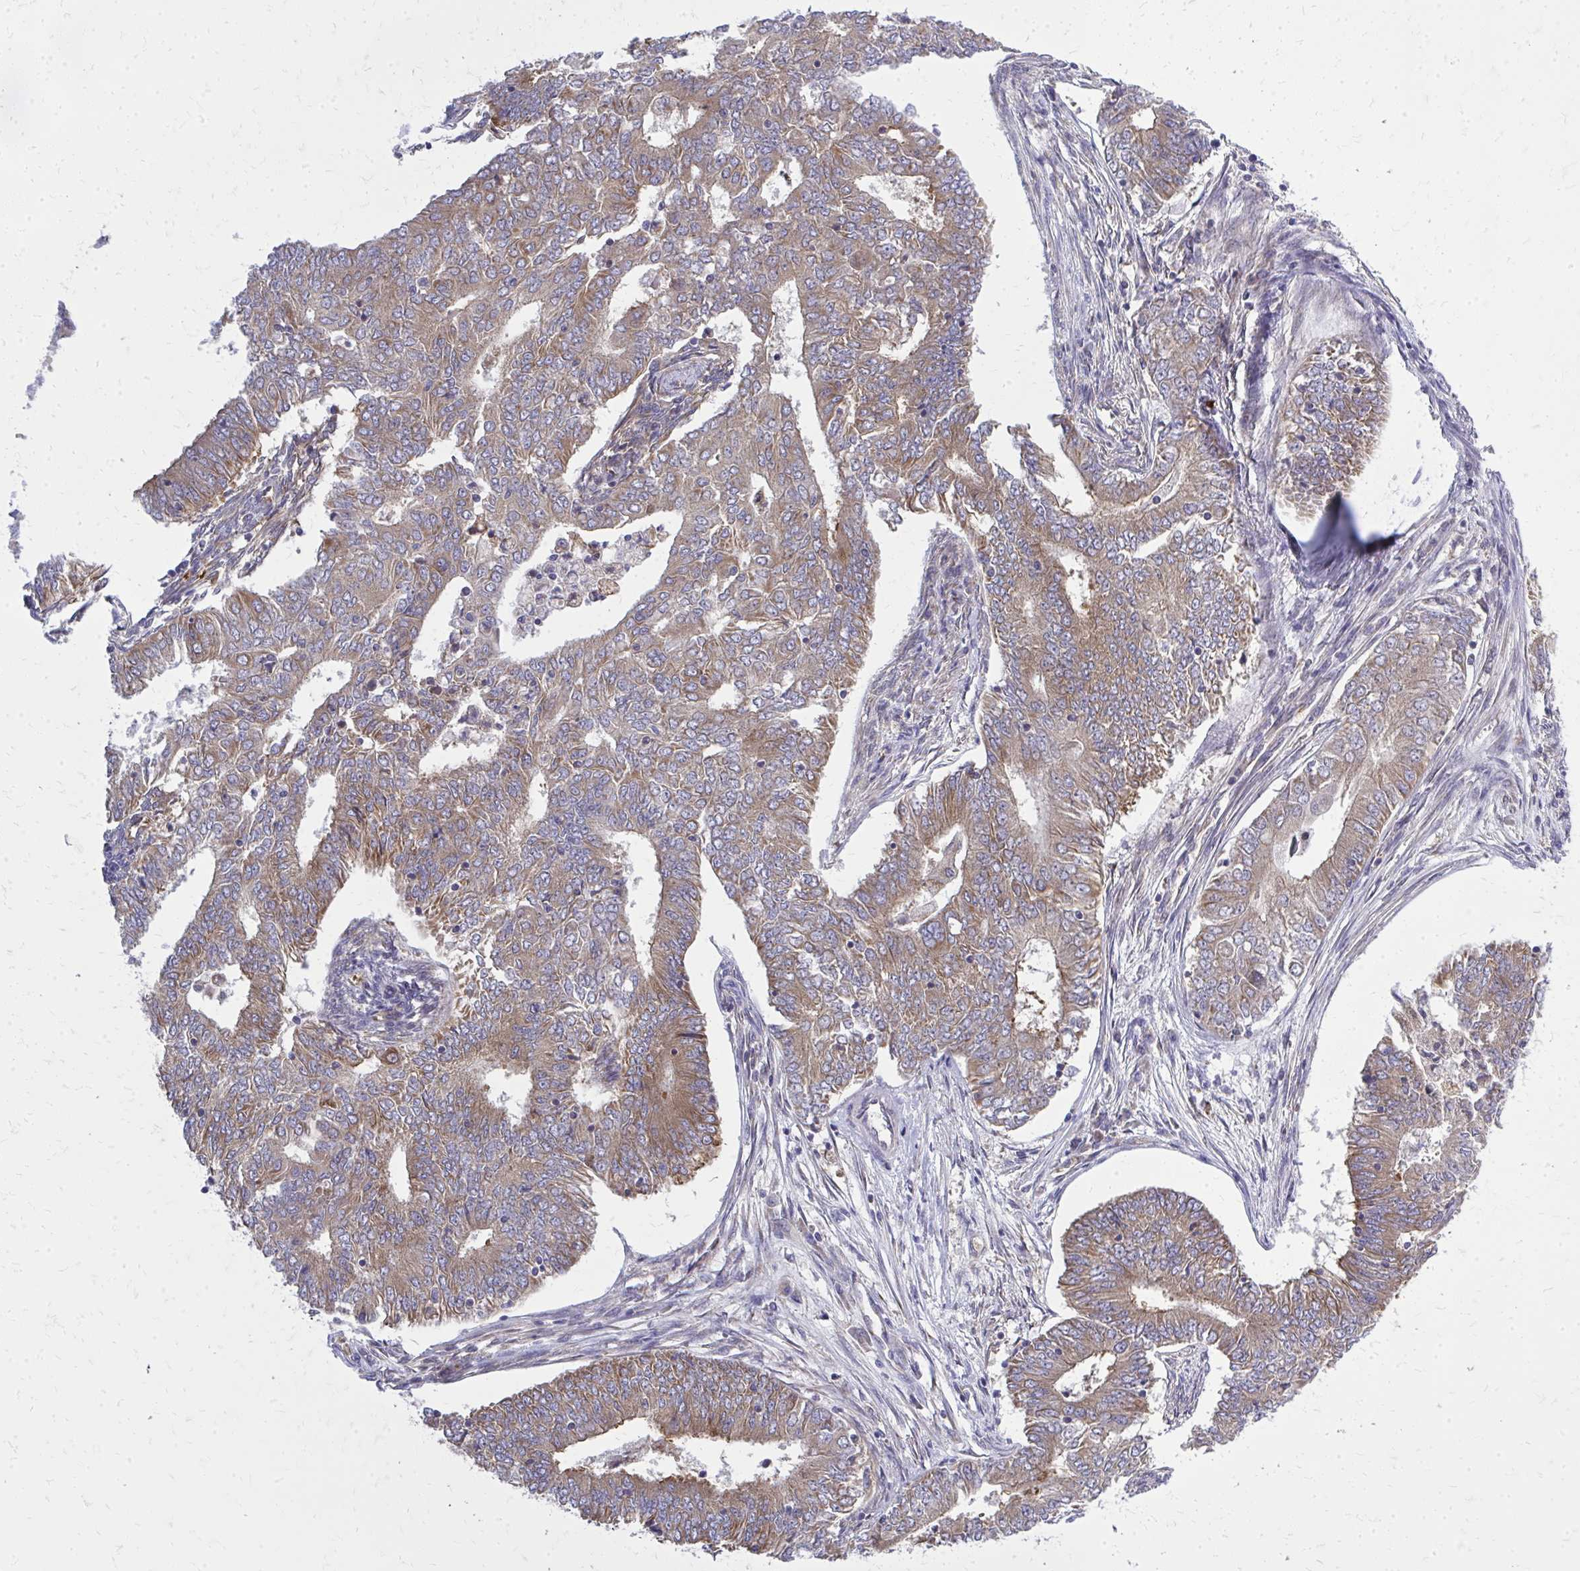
{"staining": {"intensity": "moderate", "quantity": ">75%", "location": "cytoplasmic/membranous"}, "tissue": "endometrial cancer", "cell_type": "Tumor cells", "image_type": "cancer", "snomed": [{"axis": "morphology", "description": "Adenocarcinoma, NOS"}, {"axis": "topography", "description": "Endometrium"}], "caption": "Protein staining demonstrates moderate cytoplasmic/membranous staining in about >75% of tumor cells in endometrial cancer.", "gene": "PDK4", "patient": {"sex": "female", "age": 62}}